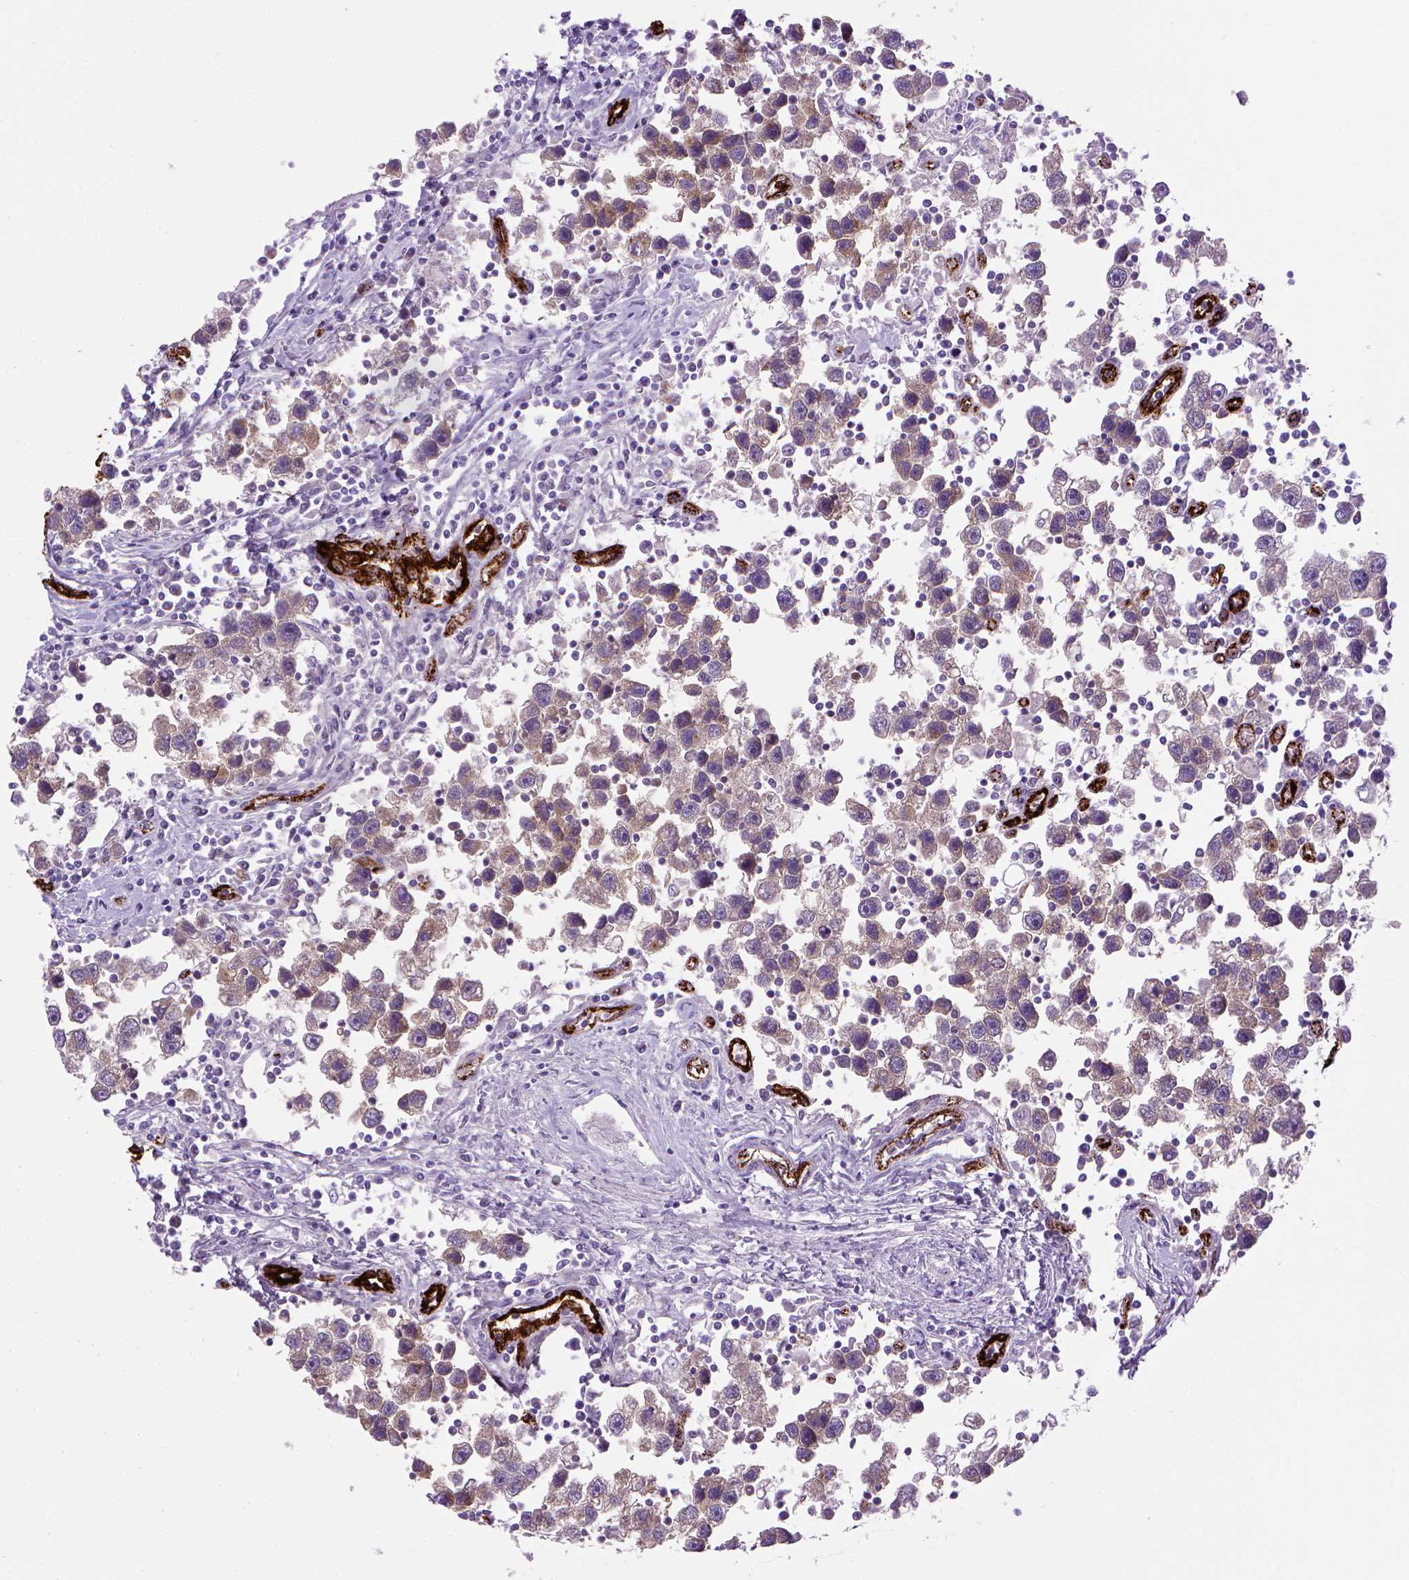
{"staining": {"intensity": "weak", "quantity": ">75%", "location": "cytoplasmic/membranous"}, "tissue": "testis cancer", "cell_type": "Tumor cells", "image_type": "cancer", "snomed": [{"axis": "morphology", "description": "Seminoma, NOS"}, {"axis": "topography", "description": "Testis"}], "caption": "Testis cancer (seminoma) stained with IHC demonstrates weak cytoplasmic/membranous positivity in about >75% of tumor cells.", "gene": "VWF", "patient": {"sex": "male", "age": 30}}